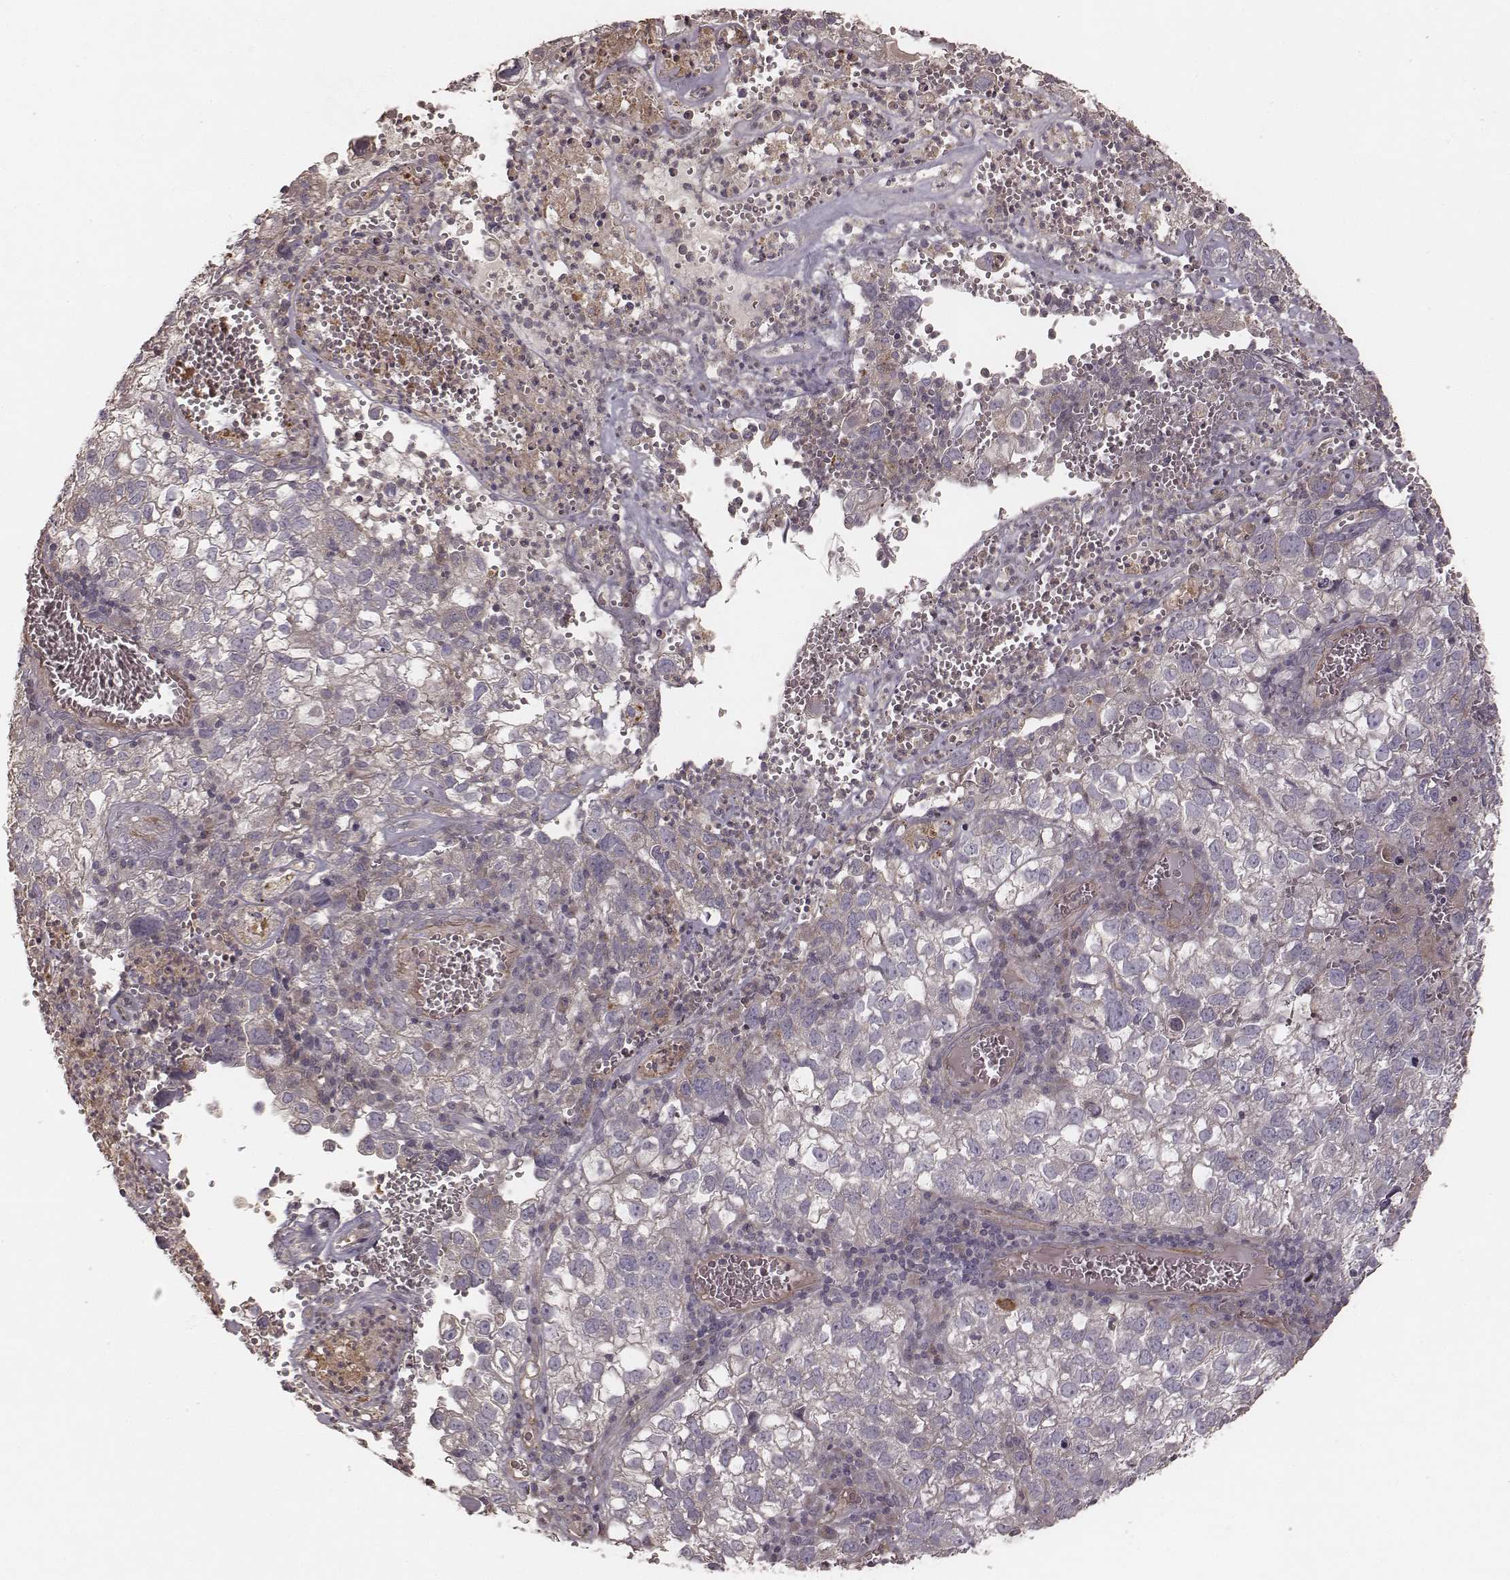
{"staining": {"intensity": "negative", "quantity": "none", "location": "none"}, "tissue": "cervical cancer", "cell_type": "Tumor cells", "image_type": "cancer", "snomed": [{"axis": "morphology", "description": "Squamous cell carcinoma, NOS"}, {"axis": "topography", "description": "Cervix"}], "caption": "Immunohistochemistry histopathology image of cervical squamous cell carcinoma stained for a protein (brown), which exhibits no expression in tumor cells.", "gene": "OTOGL", "patient": {"sex": "female", "age": 55}}